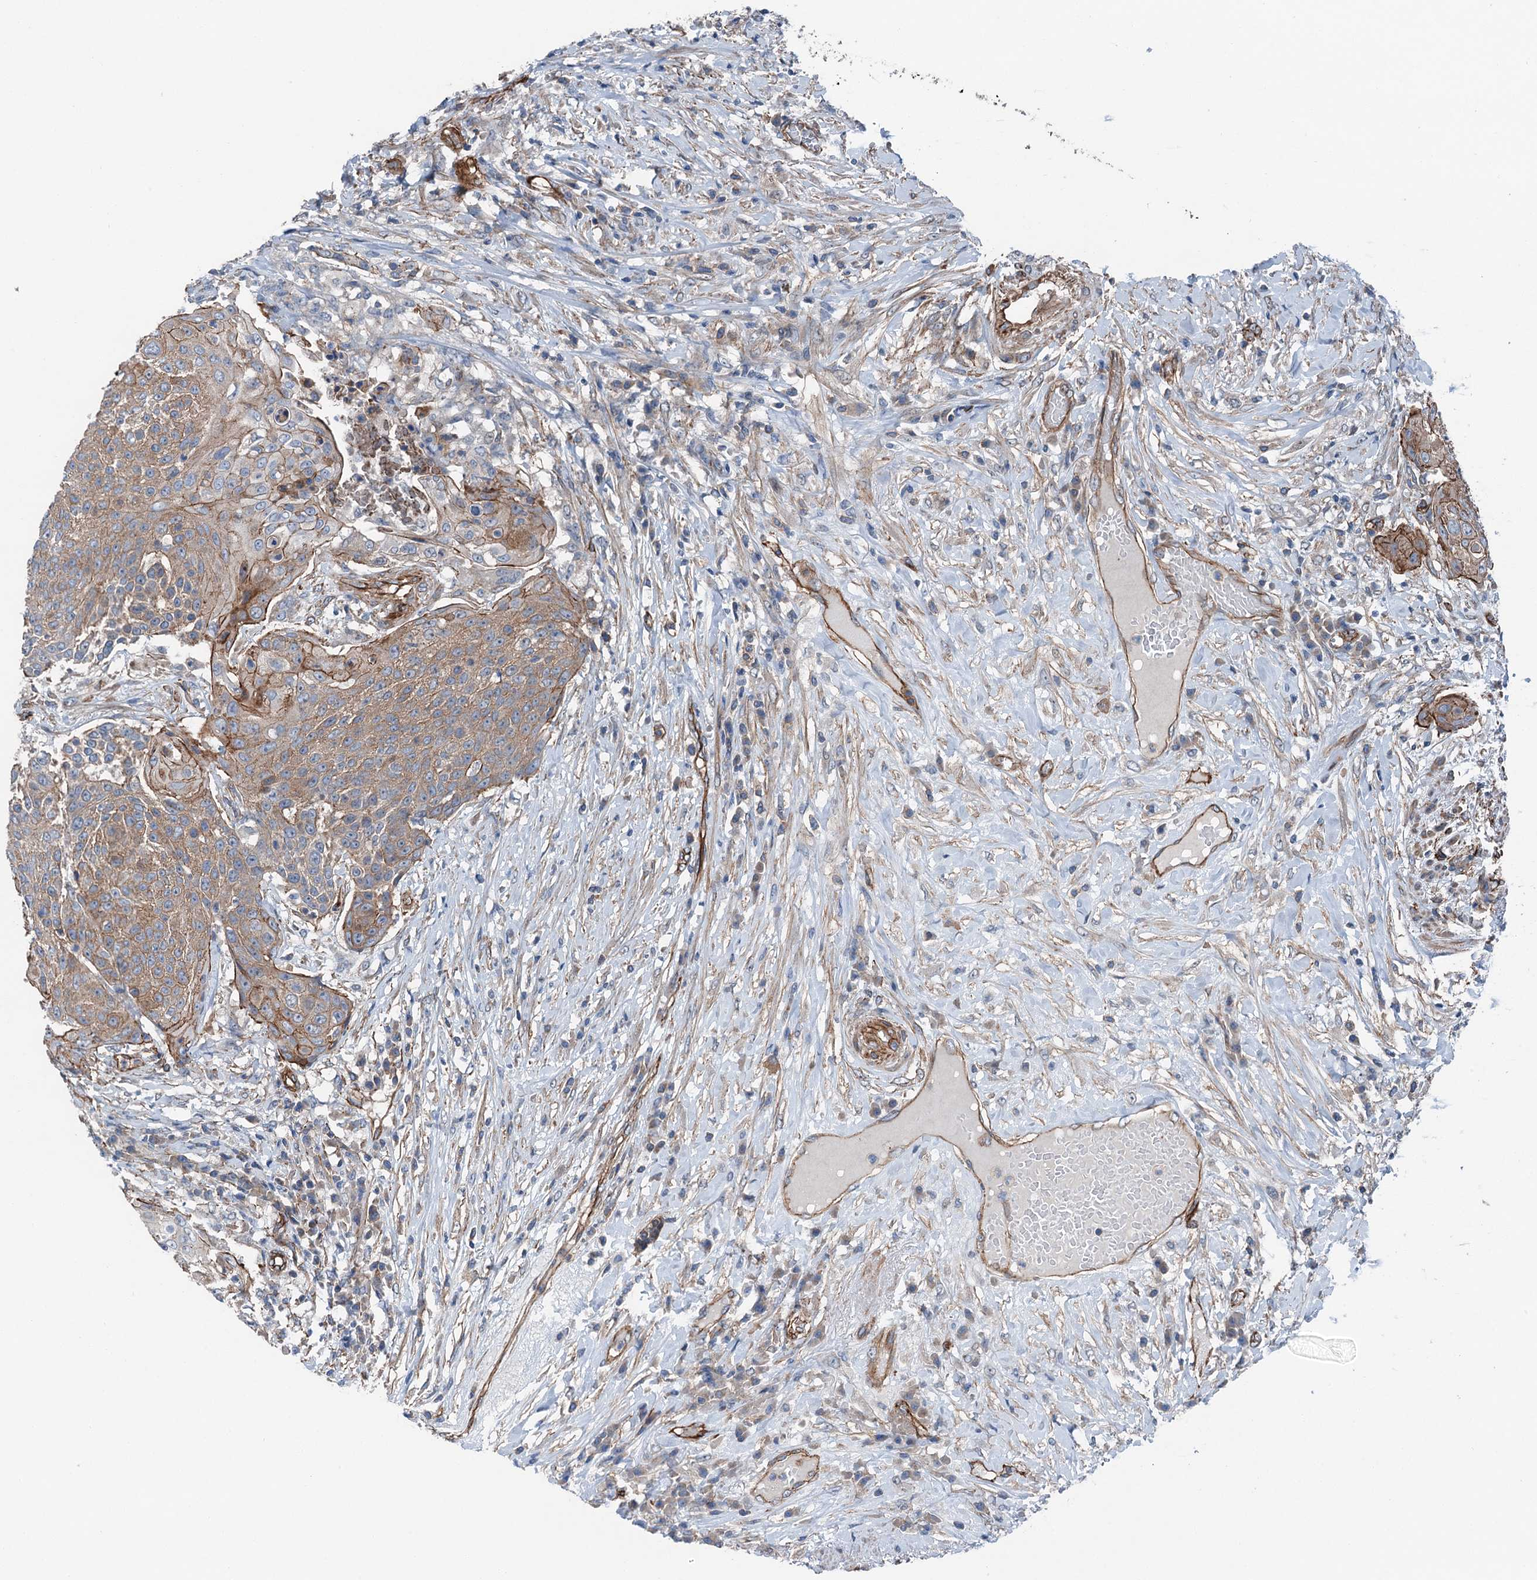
{"staining": {"intensity": "moderate", "quantity": "25%-75%", "location": "cytoplasmic/membranous"}, "tissue": "urothelial cancer", "cell_type": "Tumor cells", "image_type": "cancer", "snomed": [{"axis": "morphology", "description": "Urothelial carcinoma, High grade"}, {"axis": "topography", "description": "Urinary bladder"}], "caption": "Immunohistochemical staining of human urothelial cancer displays medium levels of moderate cytoplasmic/membranous protein staining in about 25%-75% of tumor cells. (DAB (3,3'-diaminobenzidine) IHC with brightfield microscopy, high magnification).", "gene": "NMRAL1", "patient": {"sex": "female", "age": 63}}